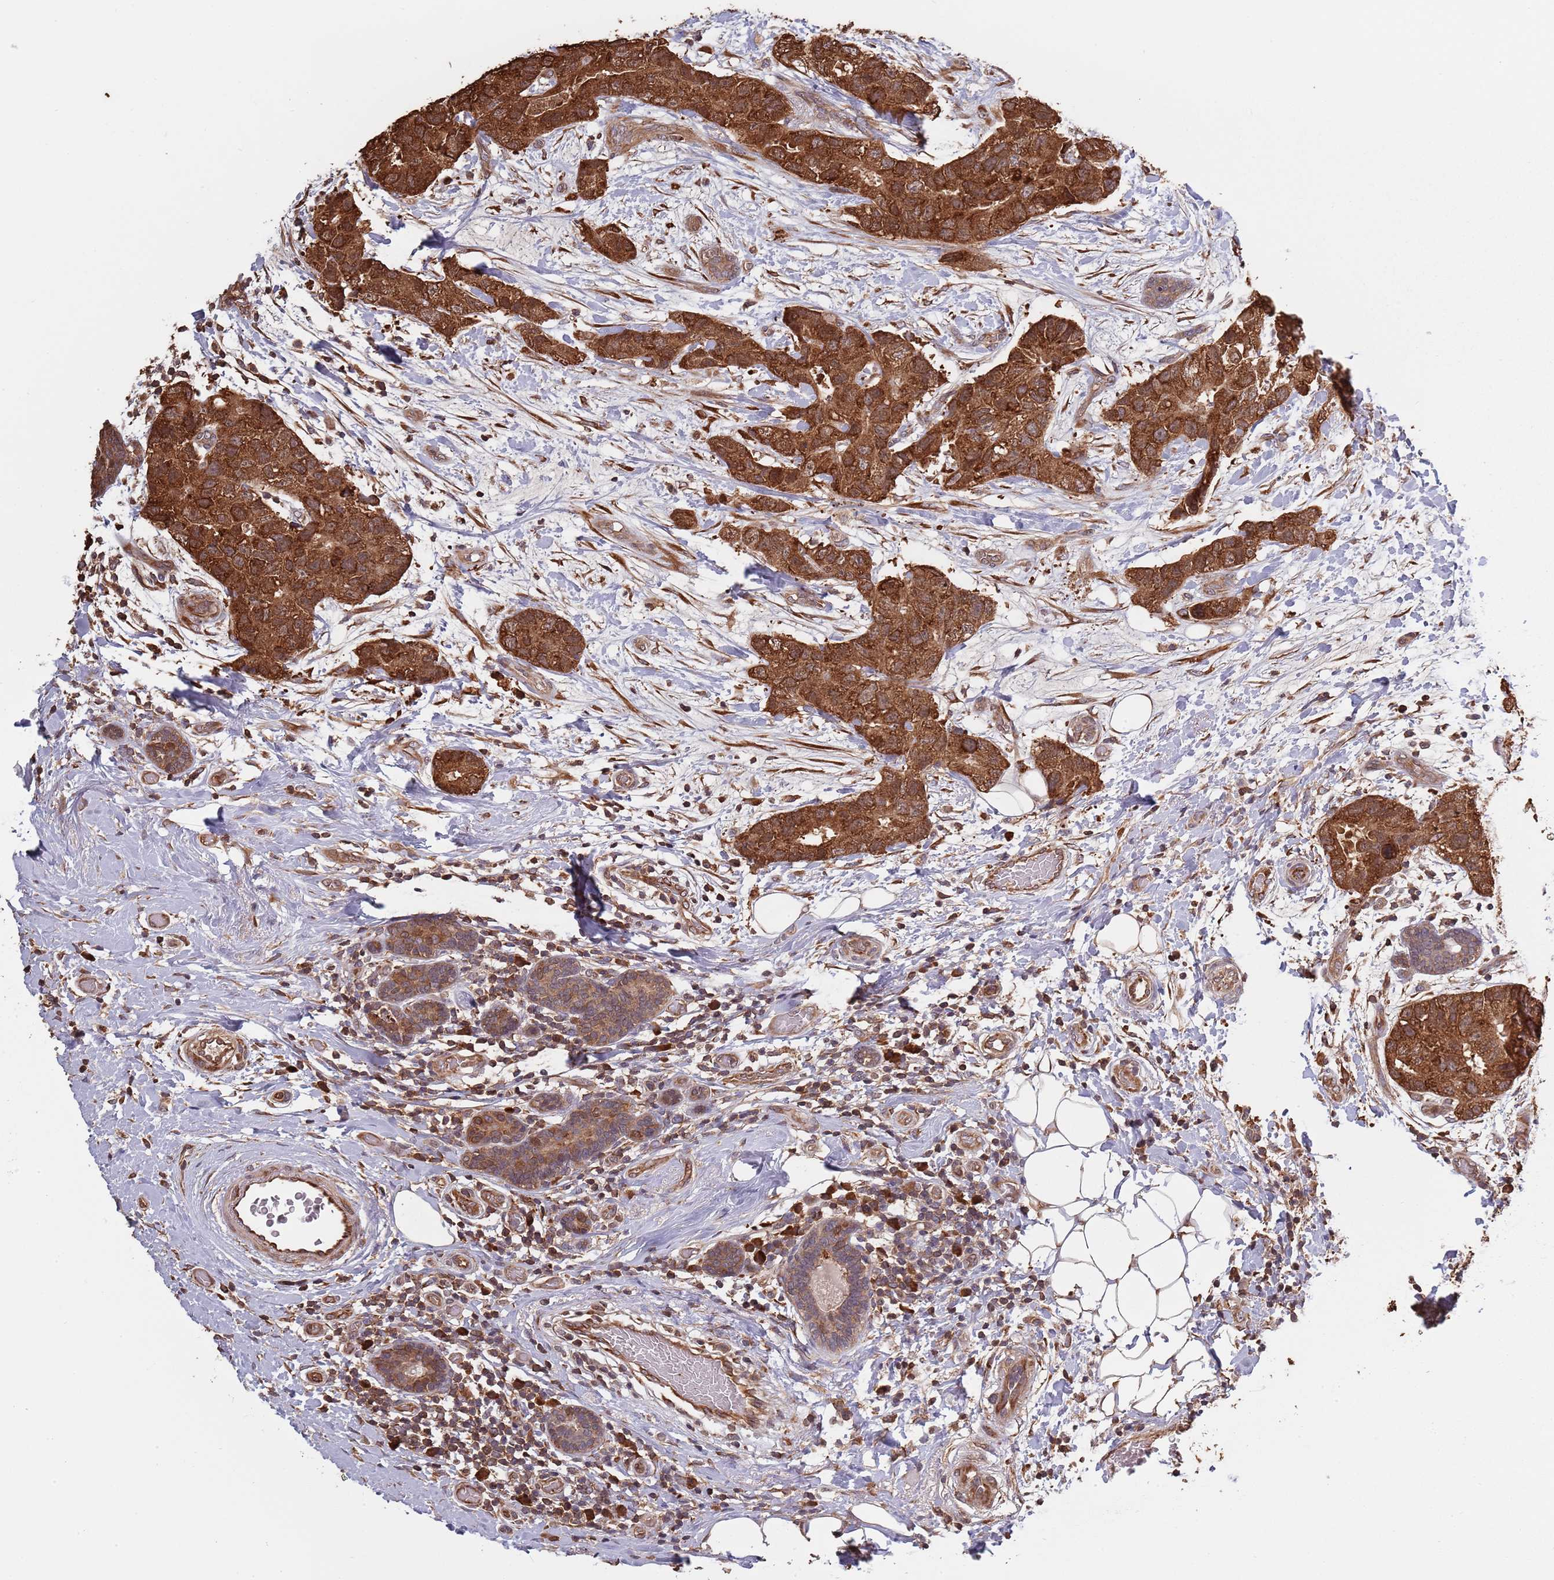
{"staining": {"intensity": "strong", "quantity": ">75%", "location": "cytoplasmic/membranous"}, "tissue": "breast cancer", "cell_type": "Tumor cells", "image_type": "cancer", "snomed": [{"axis": "morphology", "description": "Duct carcinoma"}, {"axis": "topography", "description": "Breast"}], "caption": "Tumor cells show strong cytoplasmic/membranous positivity in approximately >75% of cells in breast invasive ductal carcinoma. (brown staining indicates protein expression, while blue staining denotes nuclei).", "gene": "COG4", "patient": {"sex": "female", "age": 62}}